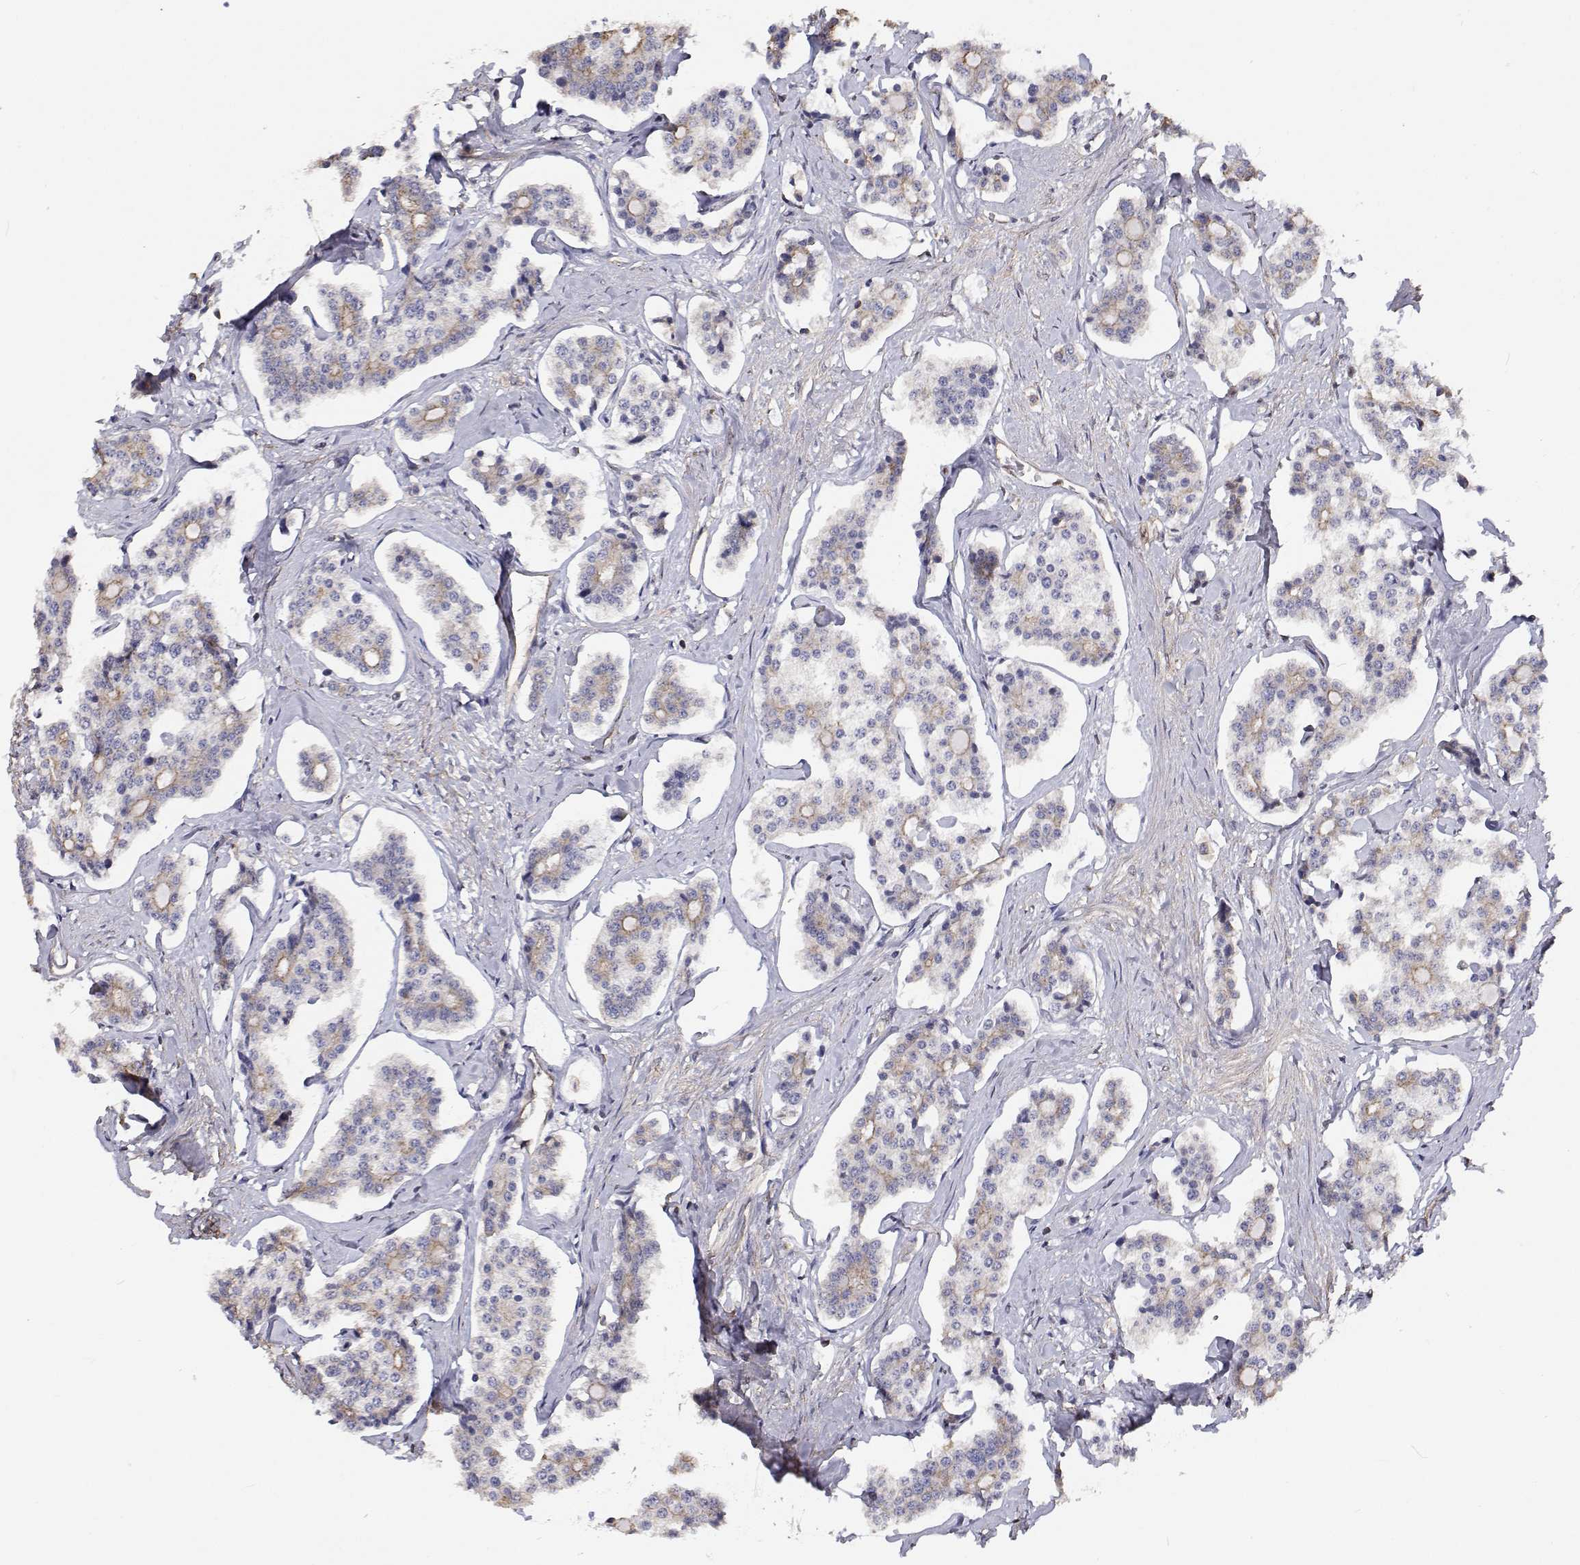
{"staining": {"intensity": "weak", "quantity": "25%-75%", "location": "cytoplasmic/membranous"}, "tissue": "carcinoid", "cell_type": "Tumor cells", "image_type": "cancer", "snomed": [{"axis": "morphology", "description": "Carcinoid, malignant, NOS"}, {"axis": "topography", "description": "Small intestine"}], "caption": "This micrograph demonstrates IHC staining of carcinoid (malignant), with low weak cytoplasmic/membranous expression in approximately 25%-75% of tumor cells.", "gene": "GSDMA", "patient": {"sex": "female", "age": 65}}